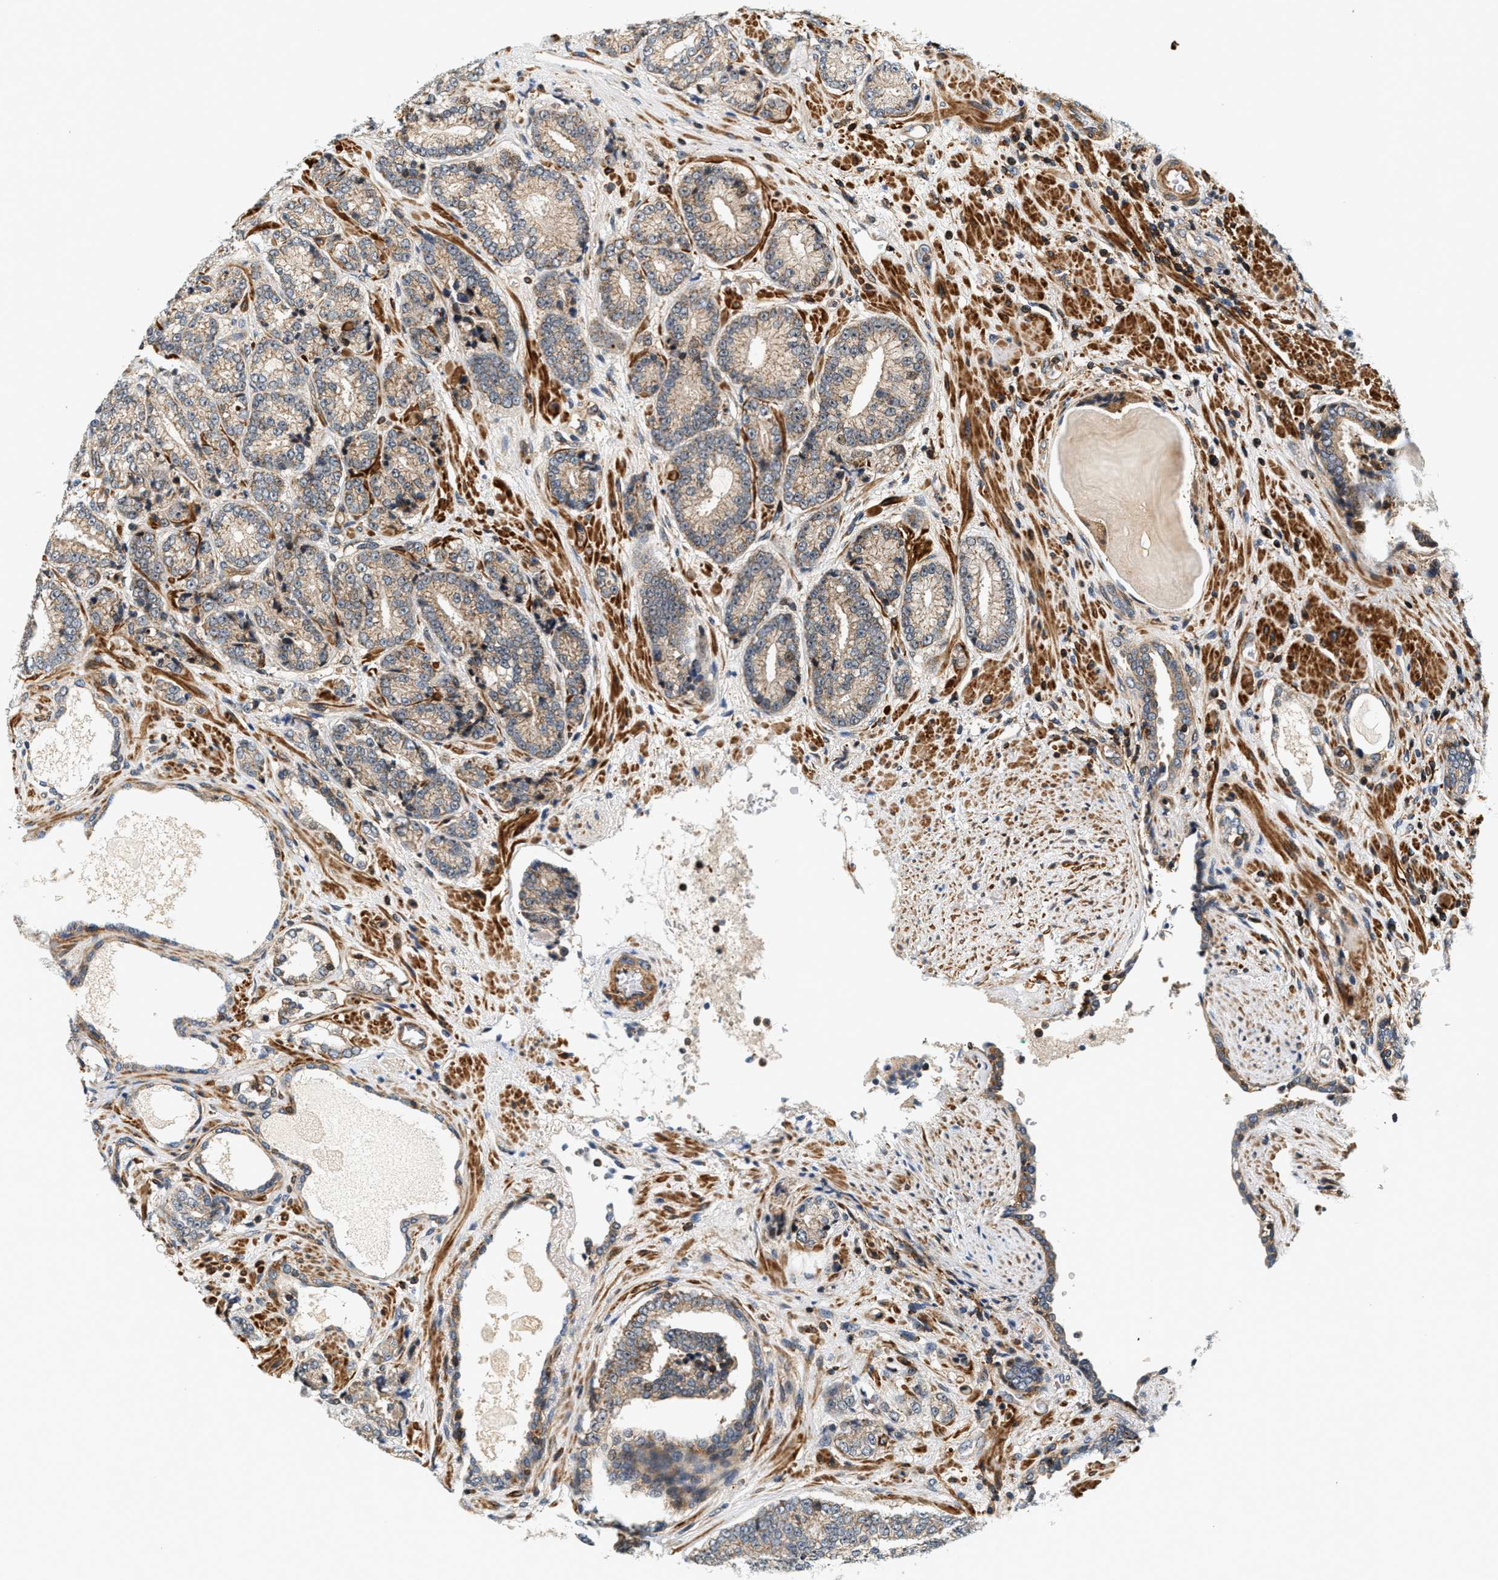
{"staining": {"intensity": "weak", "quantity": ">75%", "location": "cytoplasmic/membranous"}, "tissue": "prostate cancer", "cell_type": "Tumor cells", "image_type": "cancer", "snomed": [{"axis": "morphology", "description": "Adenocarcinoma, High grade"}, {"axis": "topography", "description": "Prostate"}], "caption": "A histopathology image of human prostate high-grade adenocarcinoma stained for a protein exhibits weak cytoplasmic/membranous brown staining in tumor cells. The protein is stained brown, and the nuclei are stained in blue (DAB (3,3'-diaminobenzidine) IHC with brightfield microscopy, high magnification).", "gene": "SAMD9", "patient": {"sex": "male", "age": 61}}